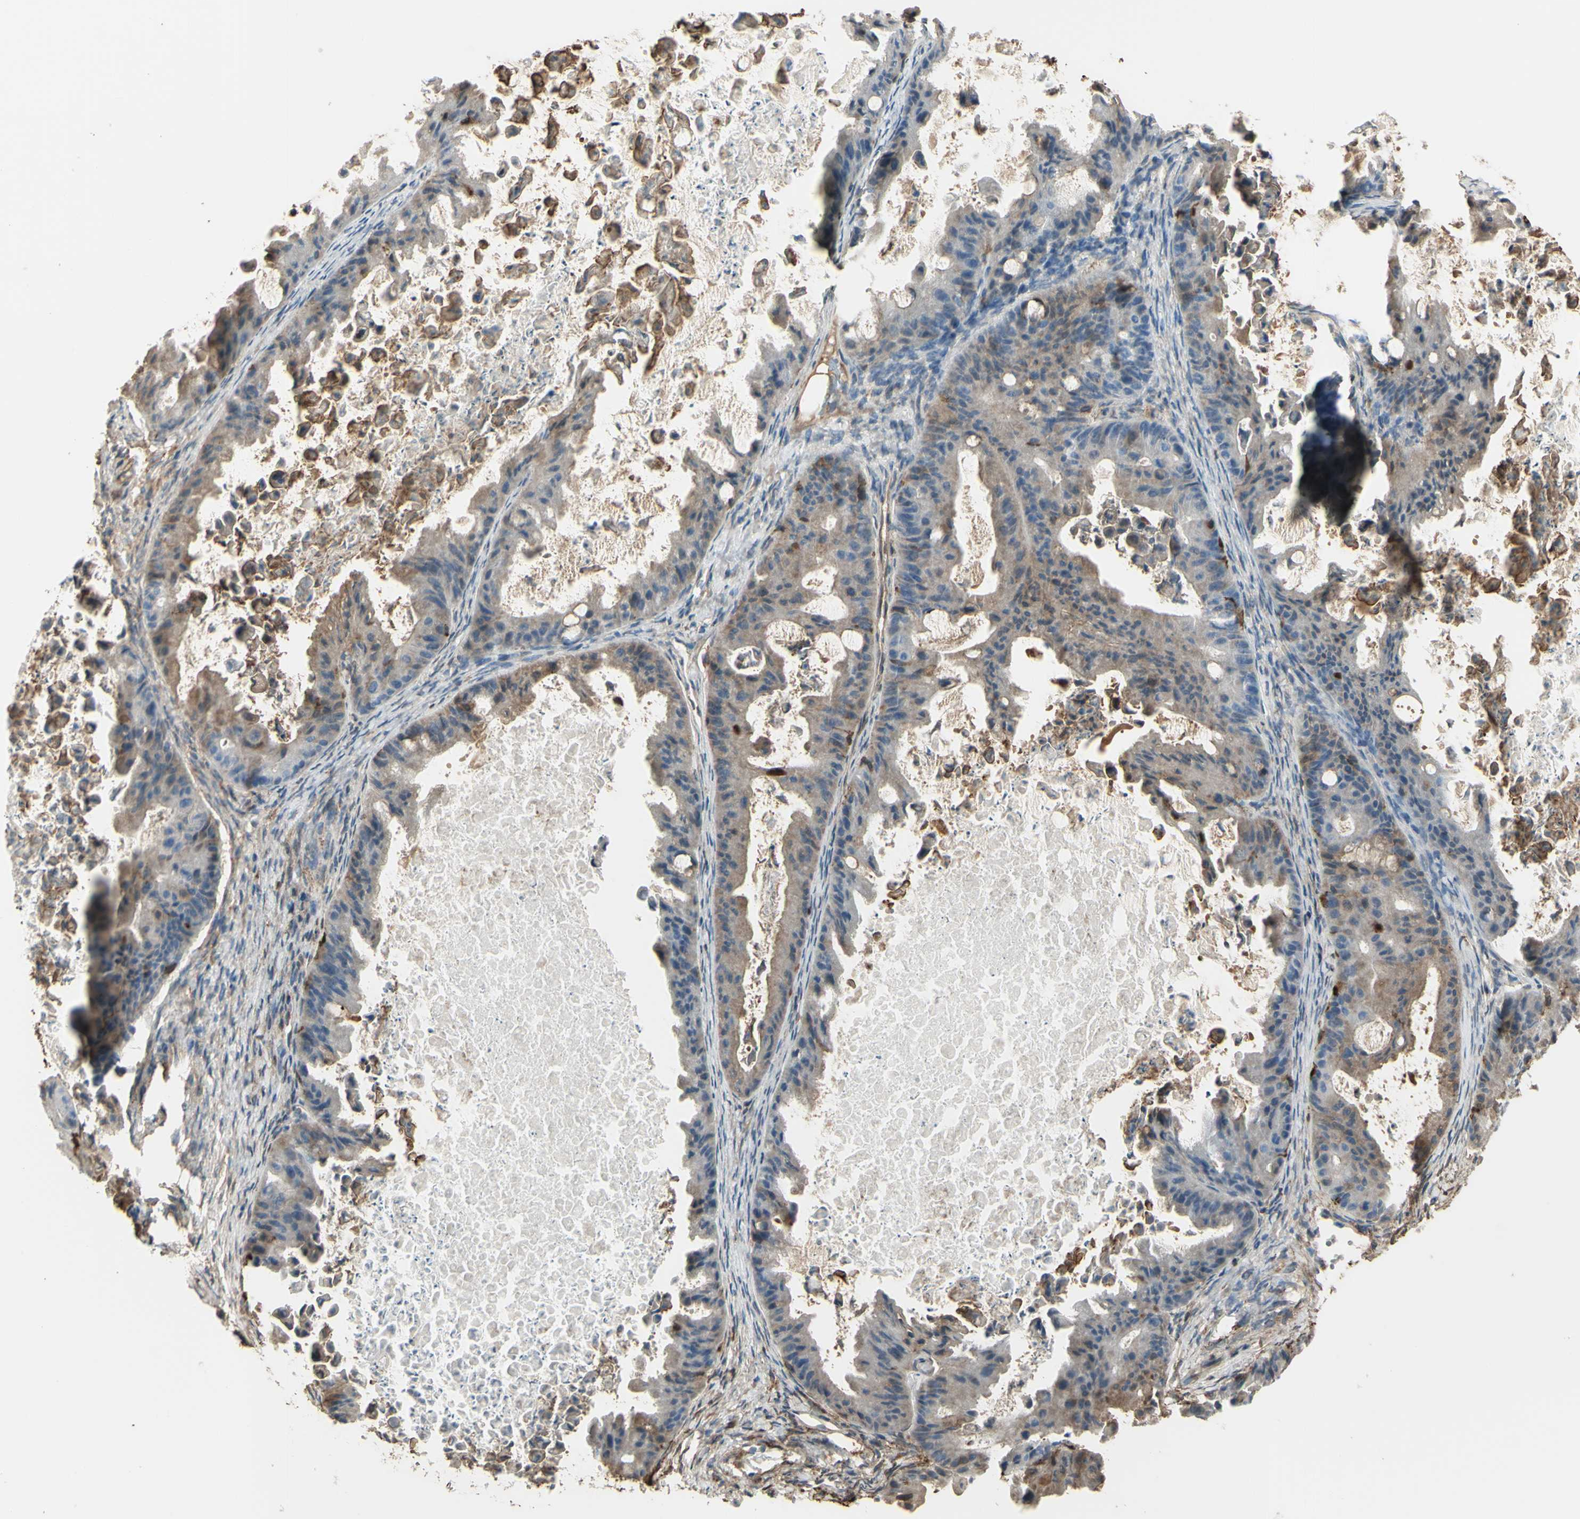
{"staining": {"intensity": "moderate", "quantity": ">75%", "location": "cytoplasmic/membranous"}, "tissue": "ovarian cancer", "cell_type": "Tumor cells", "image_type": "cancer", "snomed": [{"axis": "morphology", "description": "Cystadenocarcinoma, mucinous, NOS"}, {"axis": "topography", "description": "Ovary"}], "caption": "Approximately >75% of tumor cells in human ovarian cancer exhibit moderate cytoplasmic/membranous protein expression as visualized by brown immunohistochemical staining.", "gene": "GSN", "patient": {"sex": "female", "age": 37}}